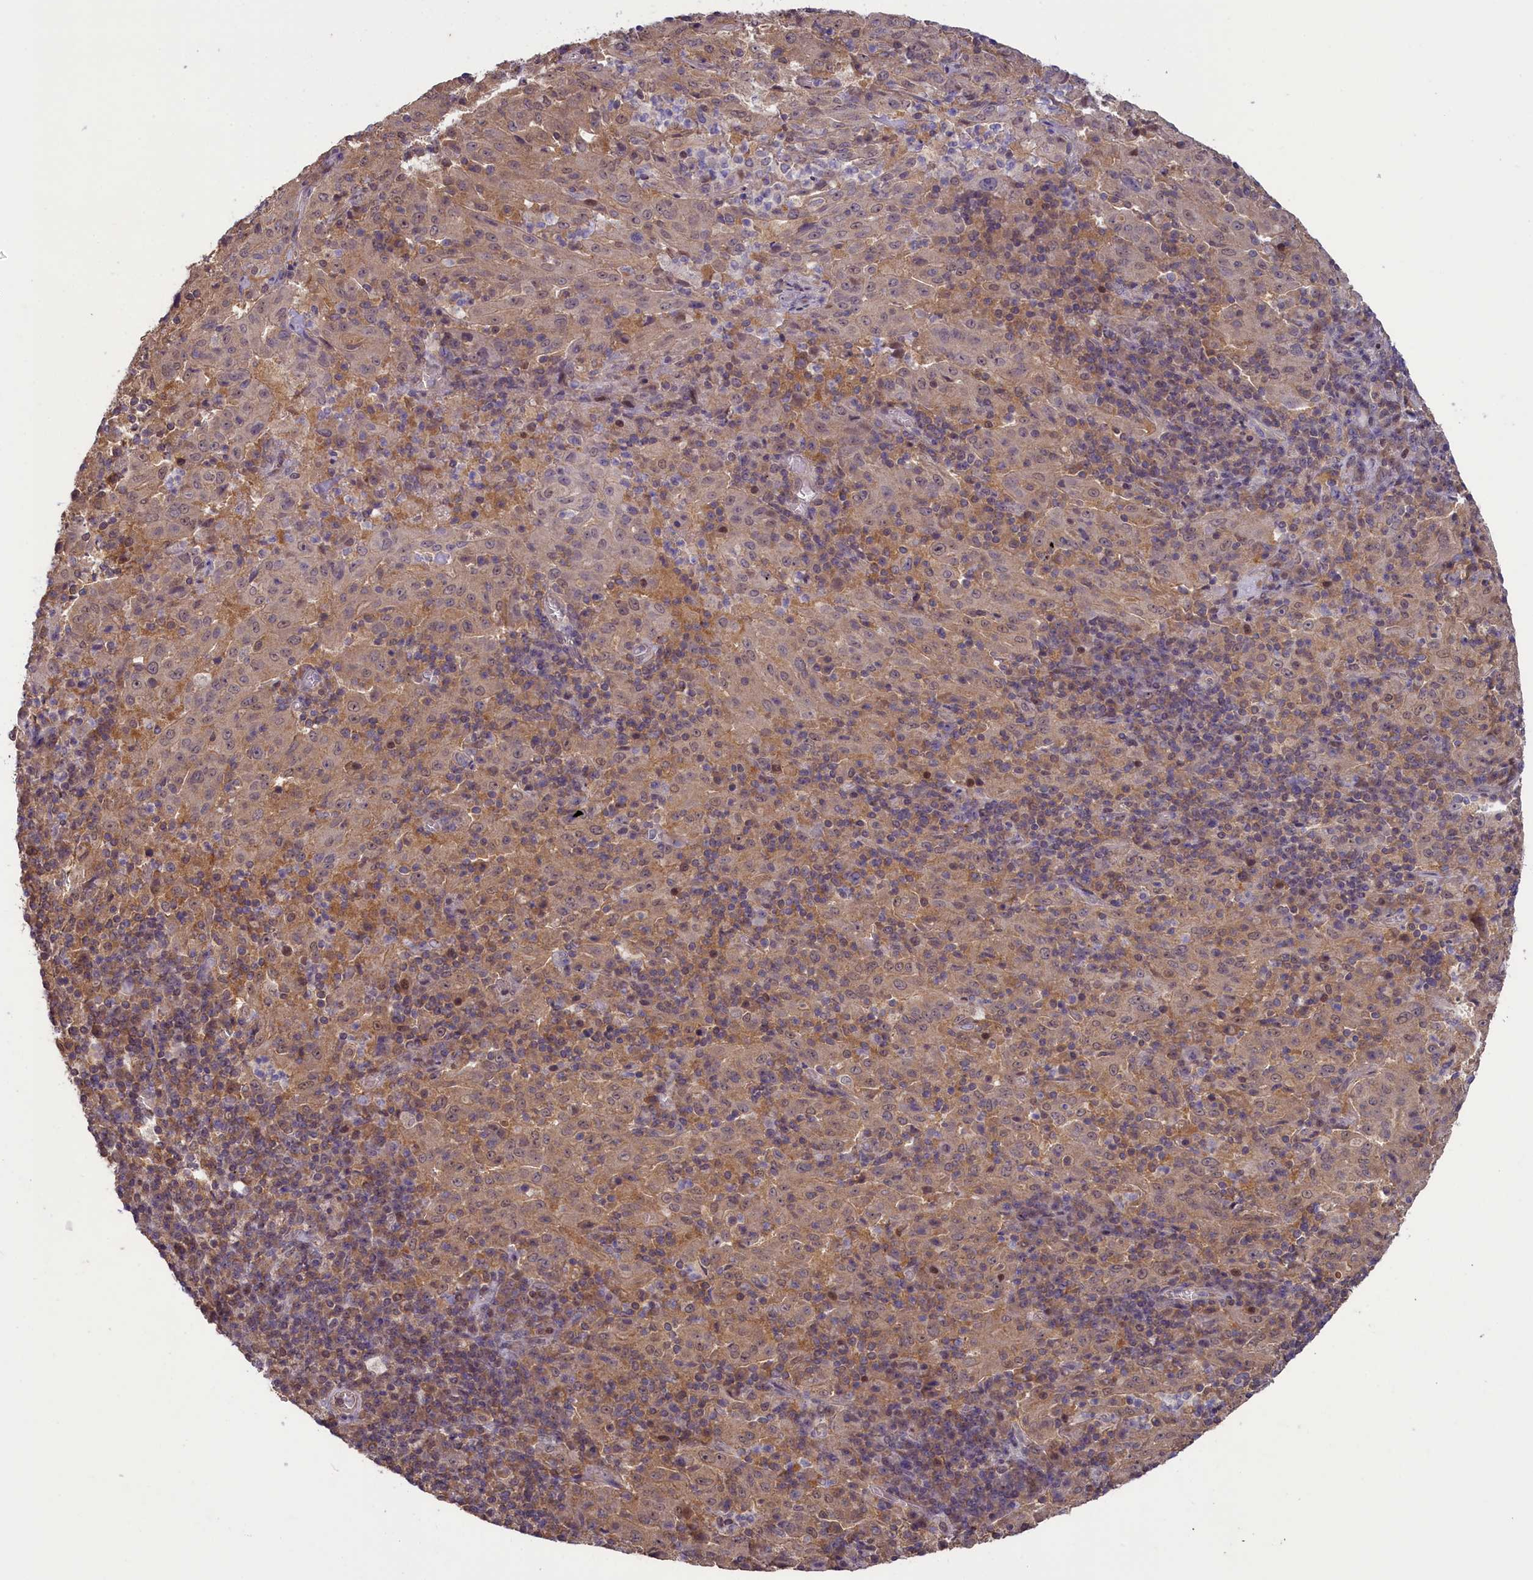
{"staining": {"intensity": "weak", "quantity": "<25%", "location": "nuclear"}, "tissue": "pancreatic cancer", "cell_type": "Tumor cells", "image_type": "cancer", "snomed": [{"axis": "morphology", "description": "Adenocarcinoma, NOS"}, {"axis": "topography", "description": "Pancreas"}], "caption": "The photomicrograph displays no significant staining in tumor cells of pancreatic adenocarcinoma.", "gene": "NUBP1", "patient": {"sex": "male", "age": 63}}